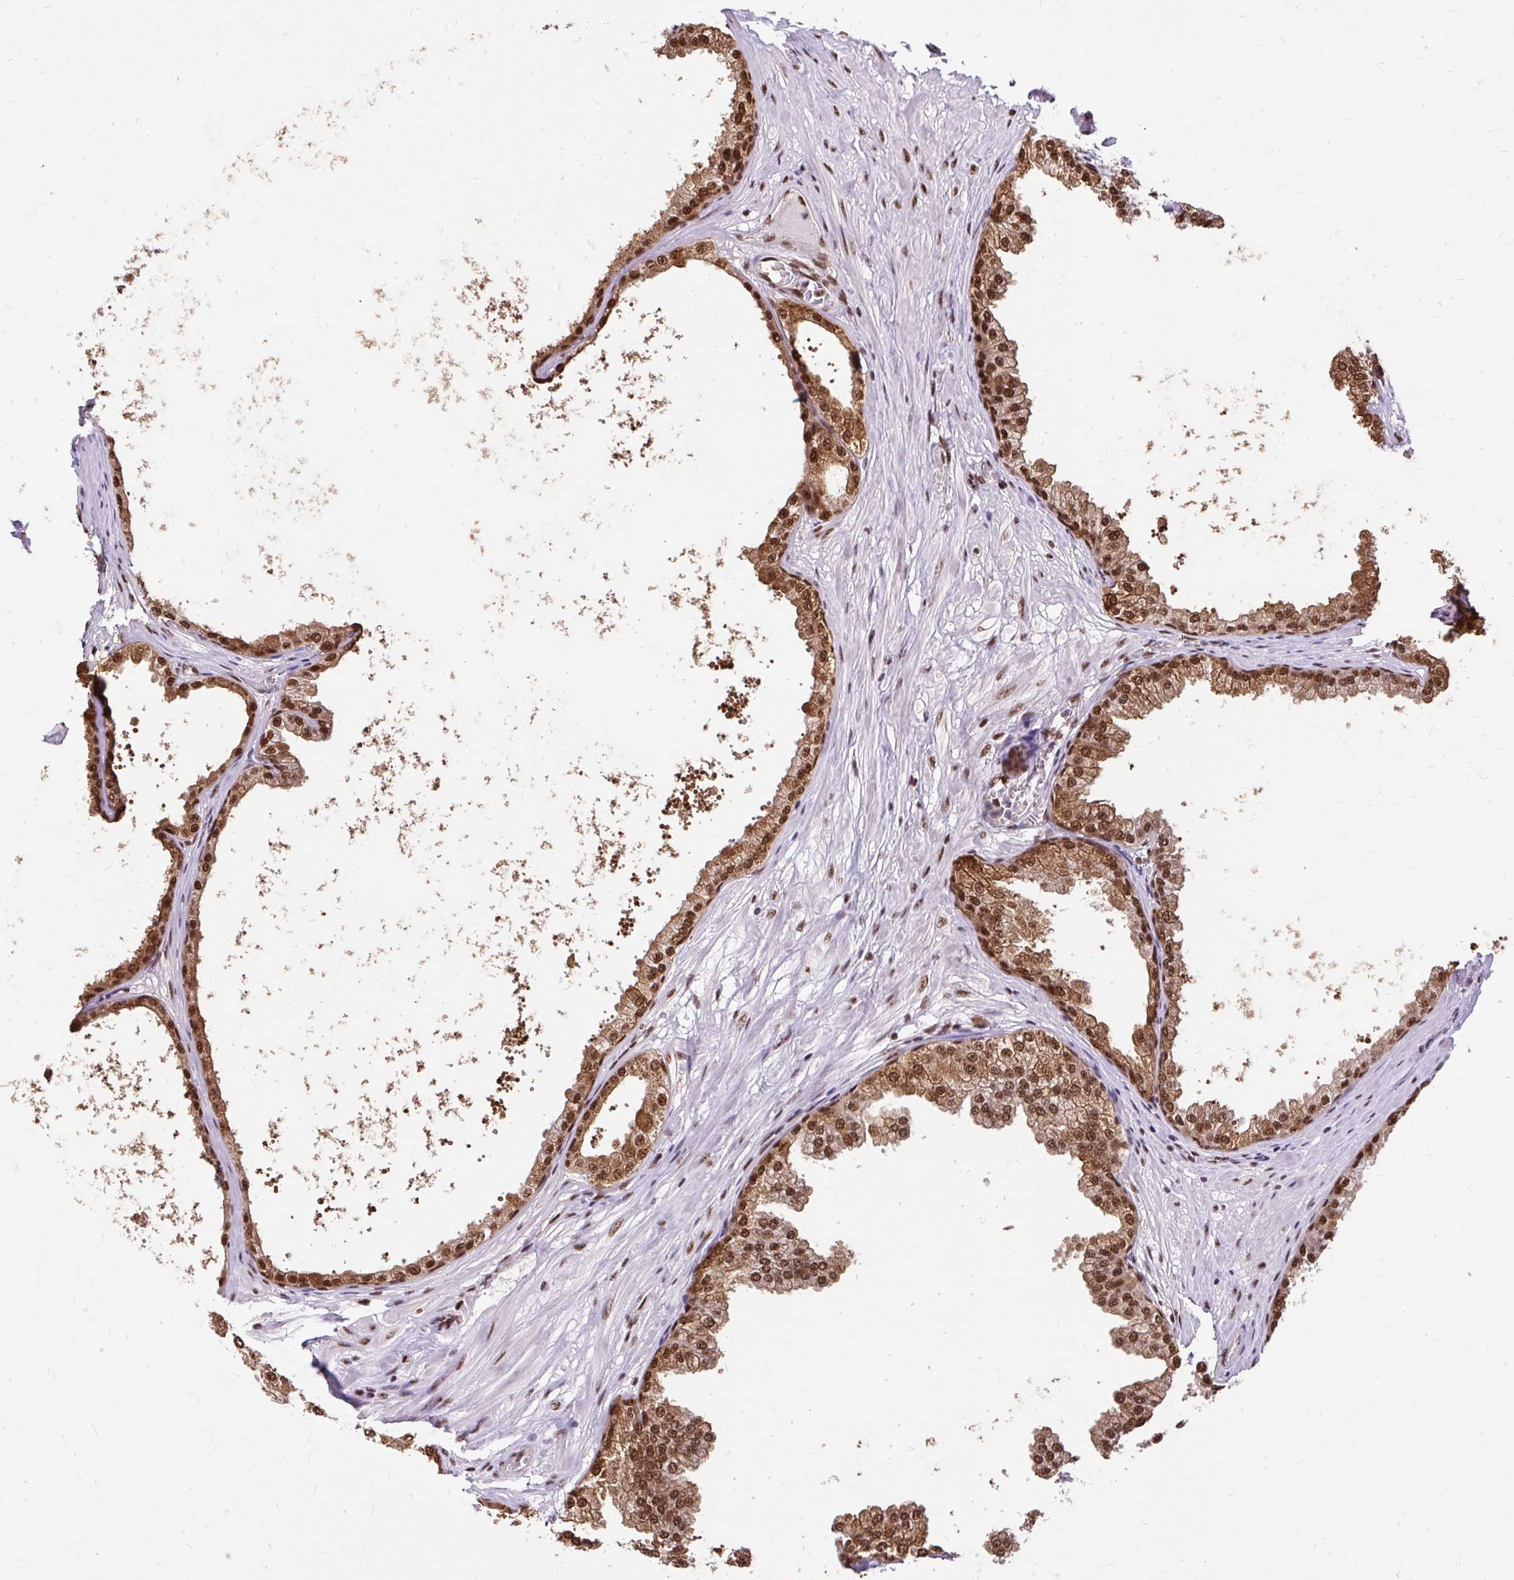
{"staining": {"intensity": "strong", "quantity": ">75%", "location": "cytoplasmic/membranous,nuclear"}, "tissue": "prostate", "cell_type": "Glandular cells", "image_type": "normal", "snomed": [{"axis": "morphology", "description": "Normal tissue, NOS"}, {"axis": "topography", "description": "Prostate"}], "caption": "Immunohistochemical staining of unremarkable prostate reveals strong cytoplasmic/membranous,nuclear protein positivity in approximately >75% of glandular cells.", "gene": "ABCA9", "patient": {"sex": "male", "age": 37}}